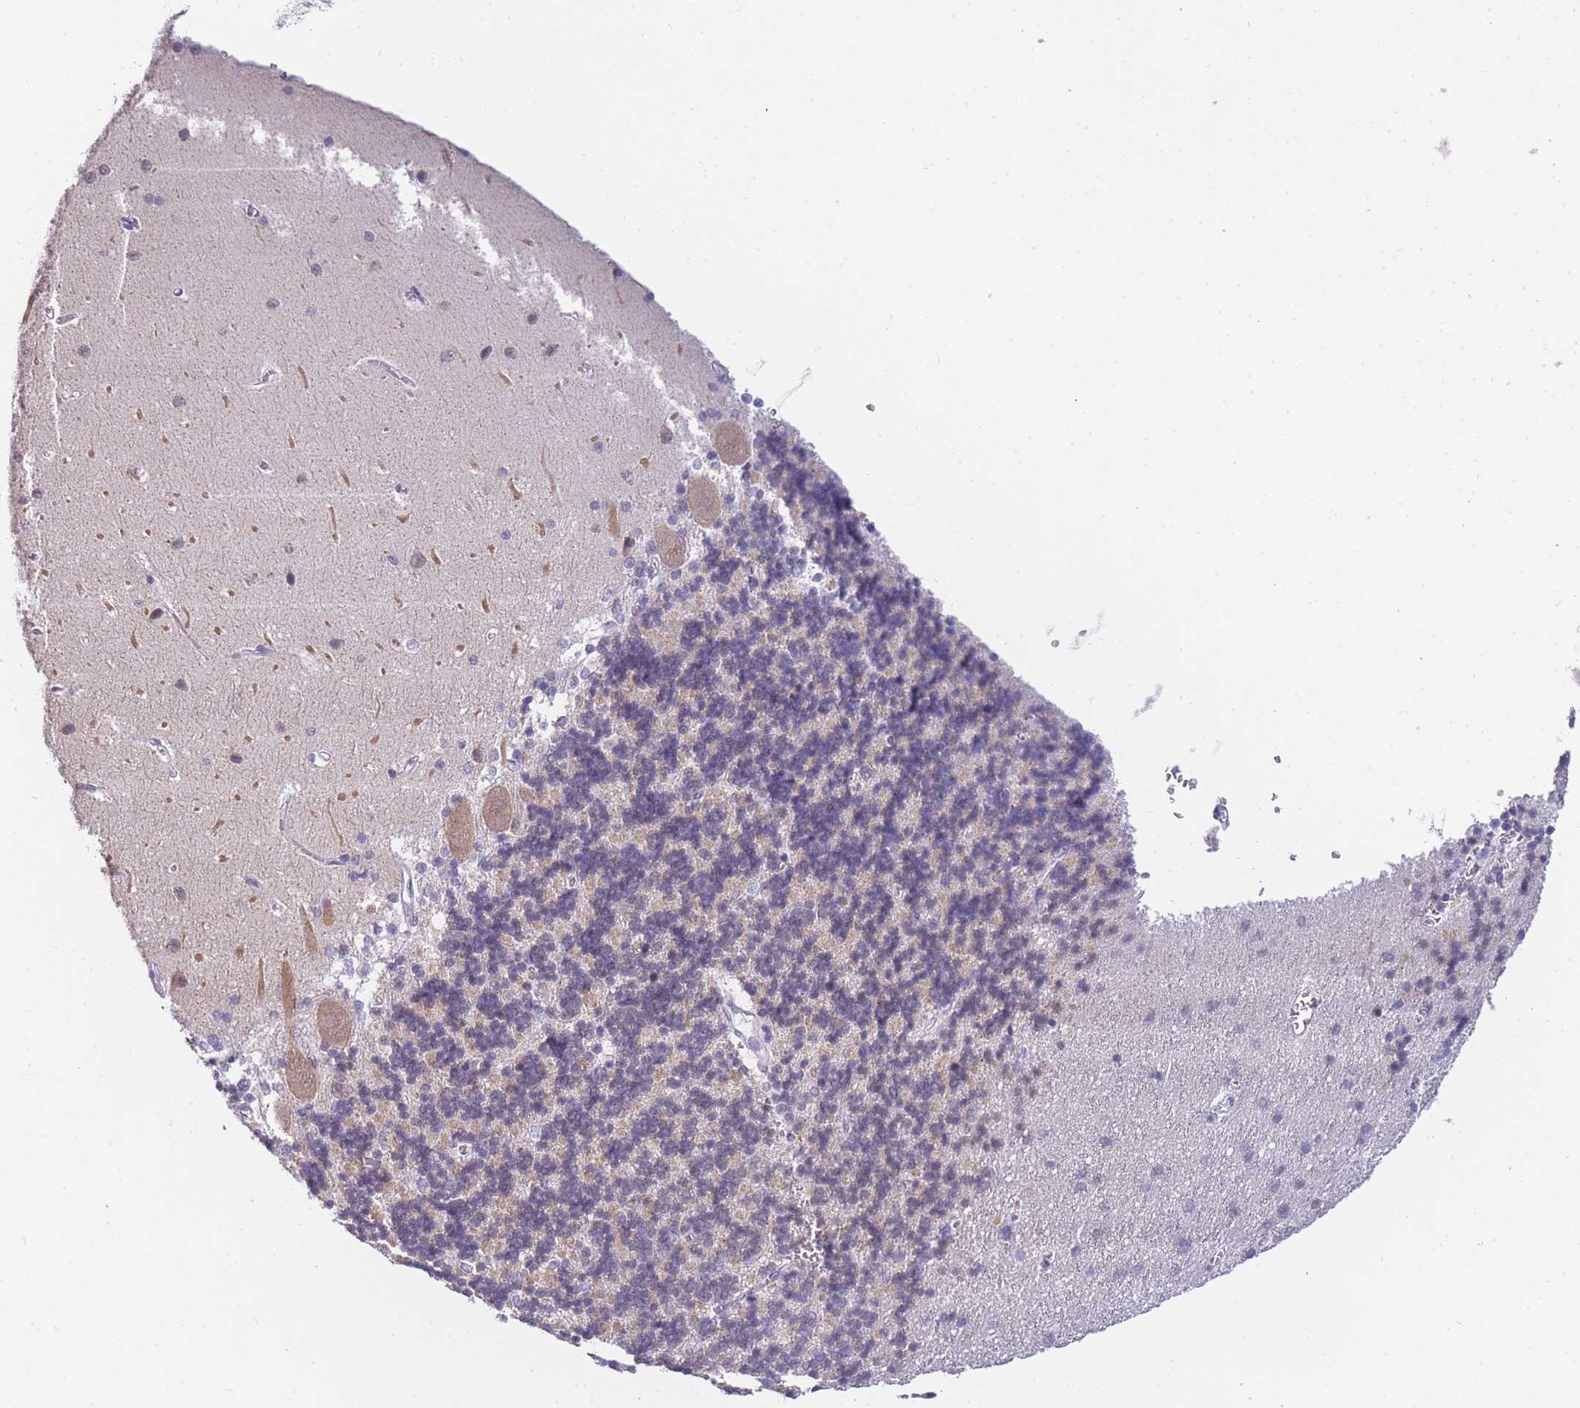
{"staining": {"intensity": "weak", "quantity": "<25%", "location": "cytoplasmic/membranous"}, "tissue": "cerebellum", "cell_type": "Cells in granular layer", "image_type": "normal", "snomed": [{"axis": "morphology", "description": "Normal tissue, NOS"}, {"axis": "topography", "description": "Cerebellum"}], "caption": "Immunohistochemistry (IHC) of unremarkable human cerebellum displays no staining in cells in granular layer. (Brightfield microscopy of DAB IHC at high magnification).", "gene": "FRAT2", "patient": {"sex": "male", "age": 37}}